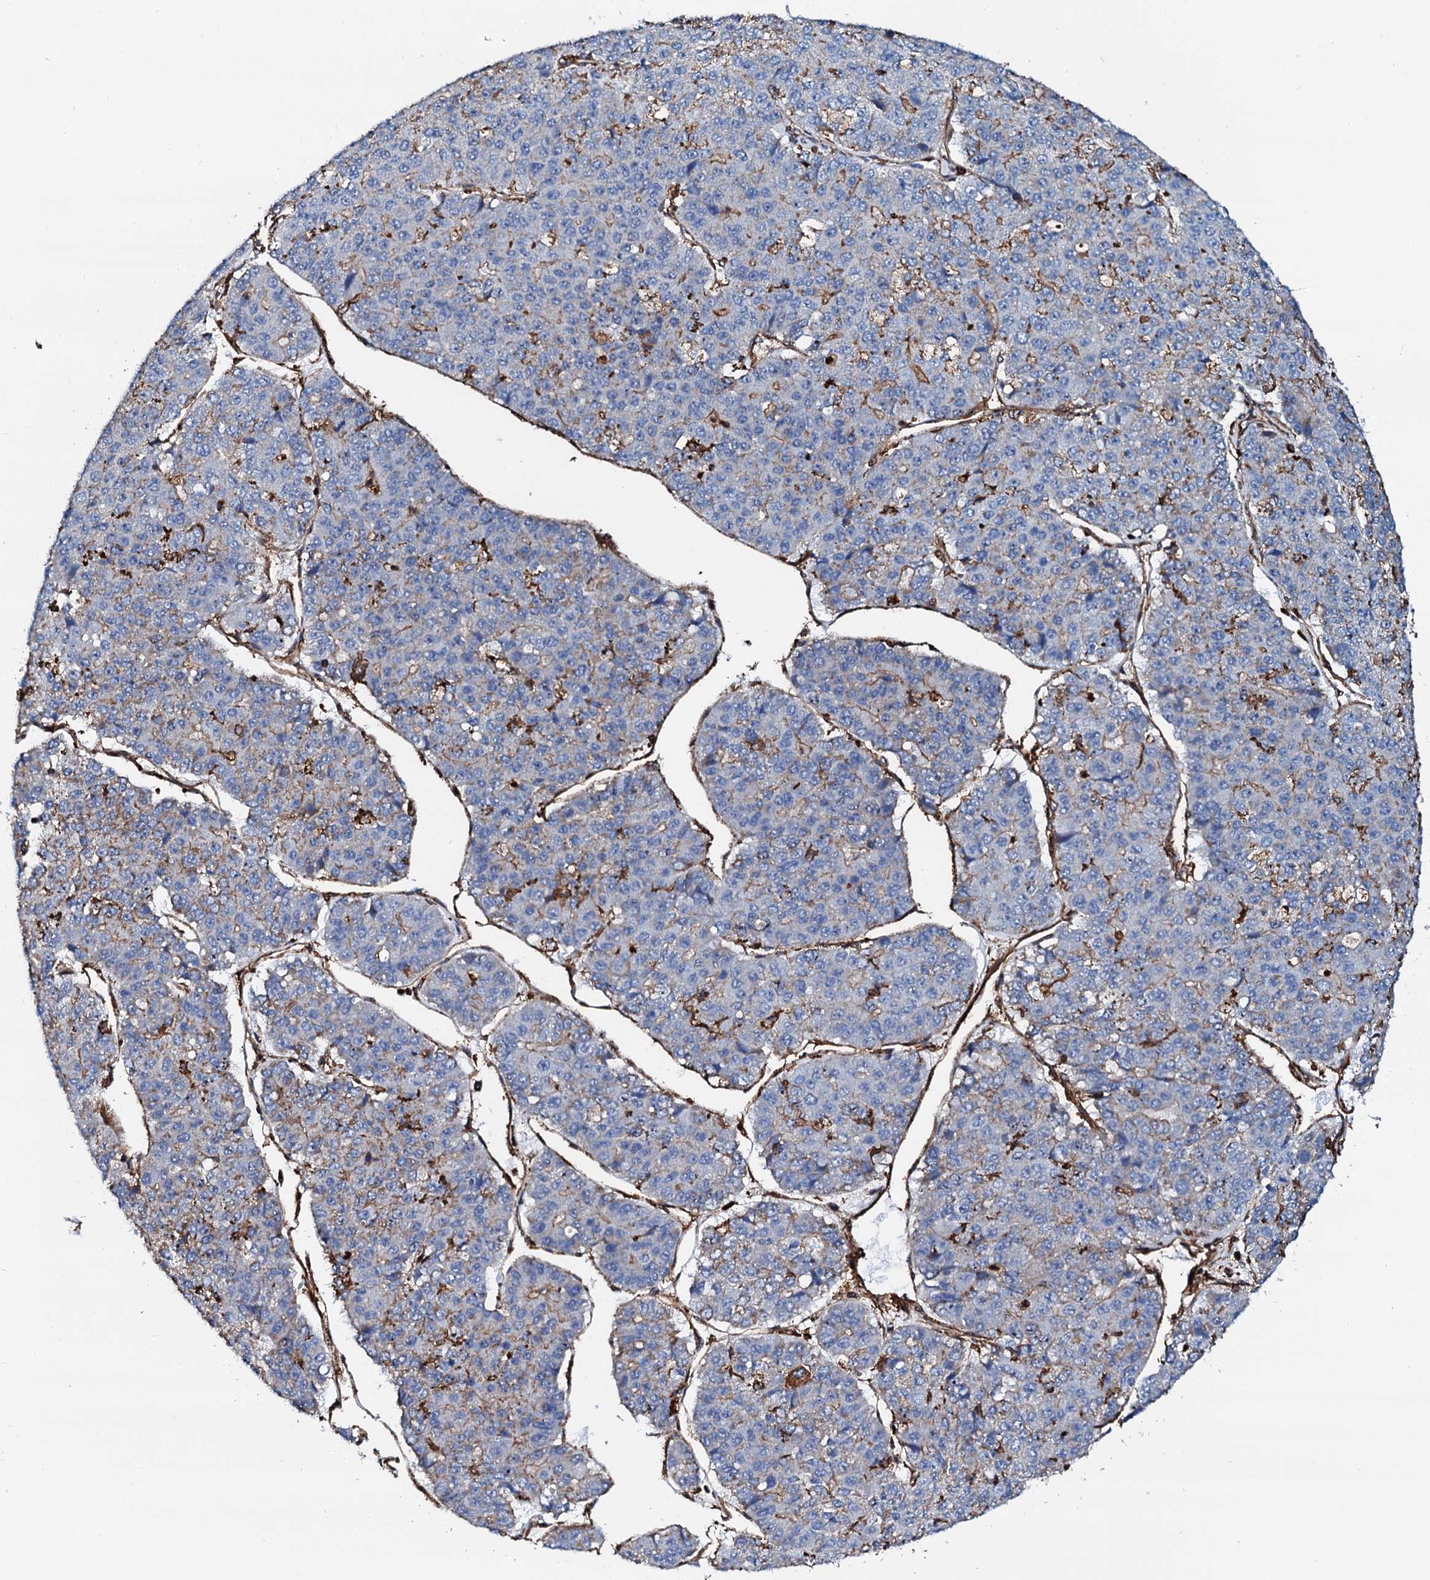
{"staining": {"intensity": "negative", "quantity": "none", "location": "none"}, "tissue": "pancreatic cancer", "cell_type": "Tumor cells", "image_type": "cancer", "snomed": [{"axis": "morphology", "description": "Adenocarcinoma, NOS"}, {"axis": "topography", "description": "Pancreas"}], "caption": "This is a image of immunohistochemistry (IHC) staining of pancreatic adenocarcinoma, which shows no positivity in tumor cells.", "gene": "INTS10", "patient": {"sex": "male", "age": 50}}